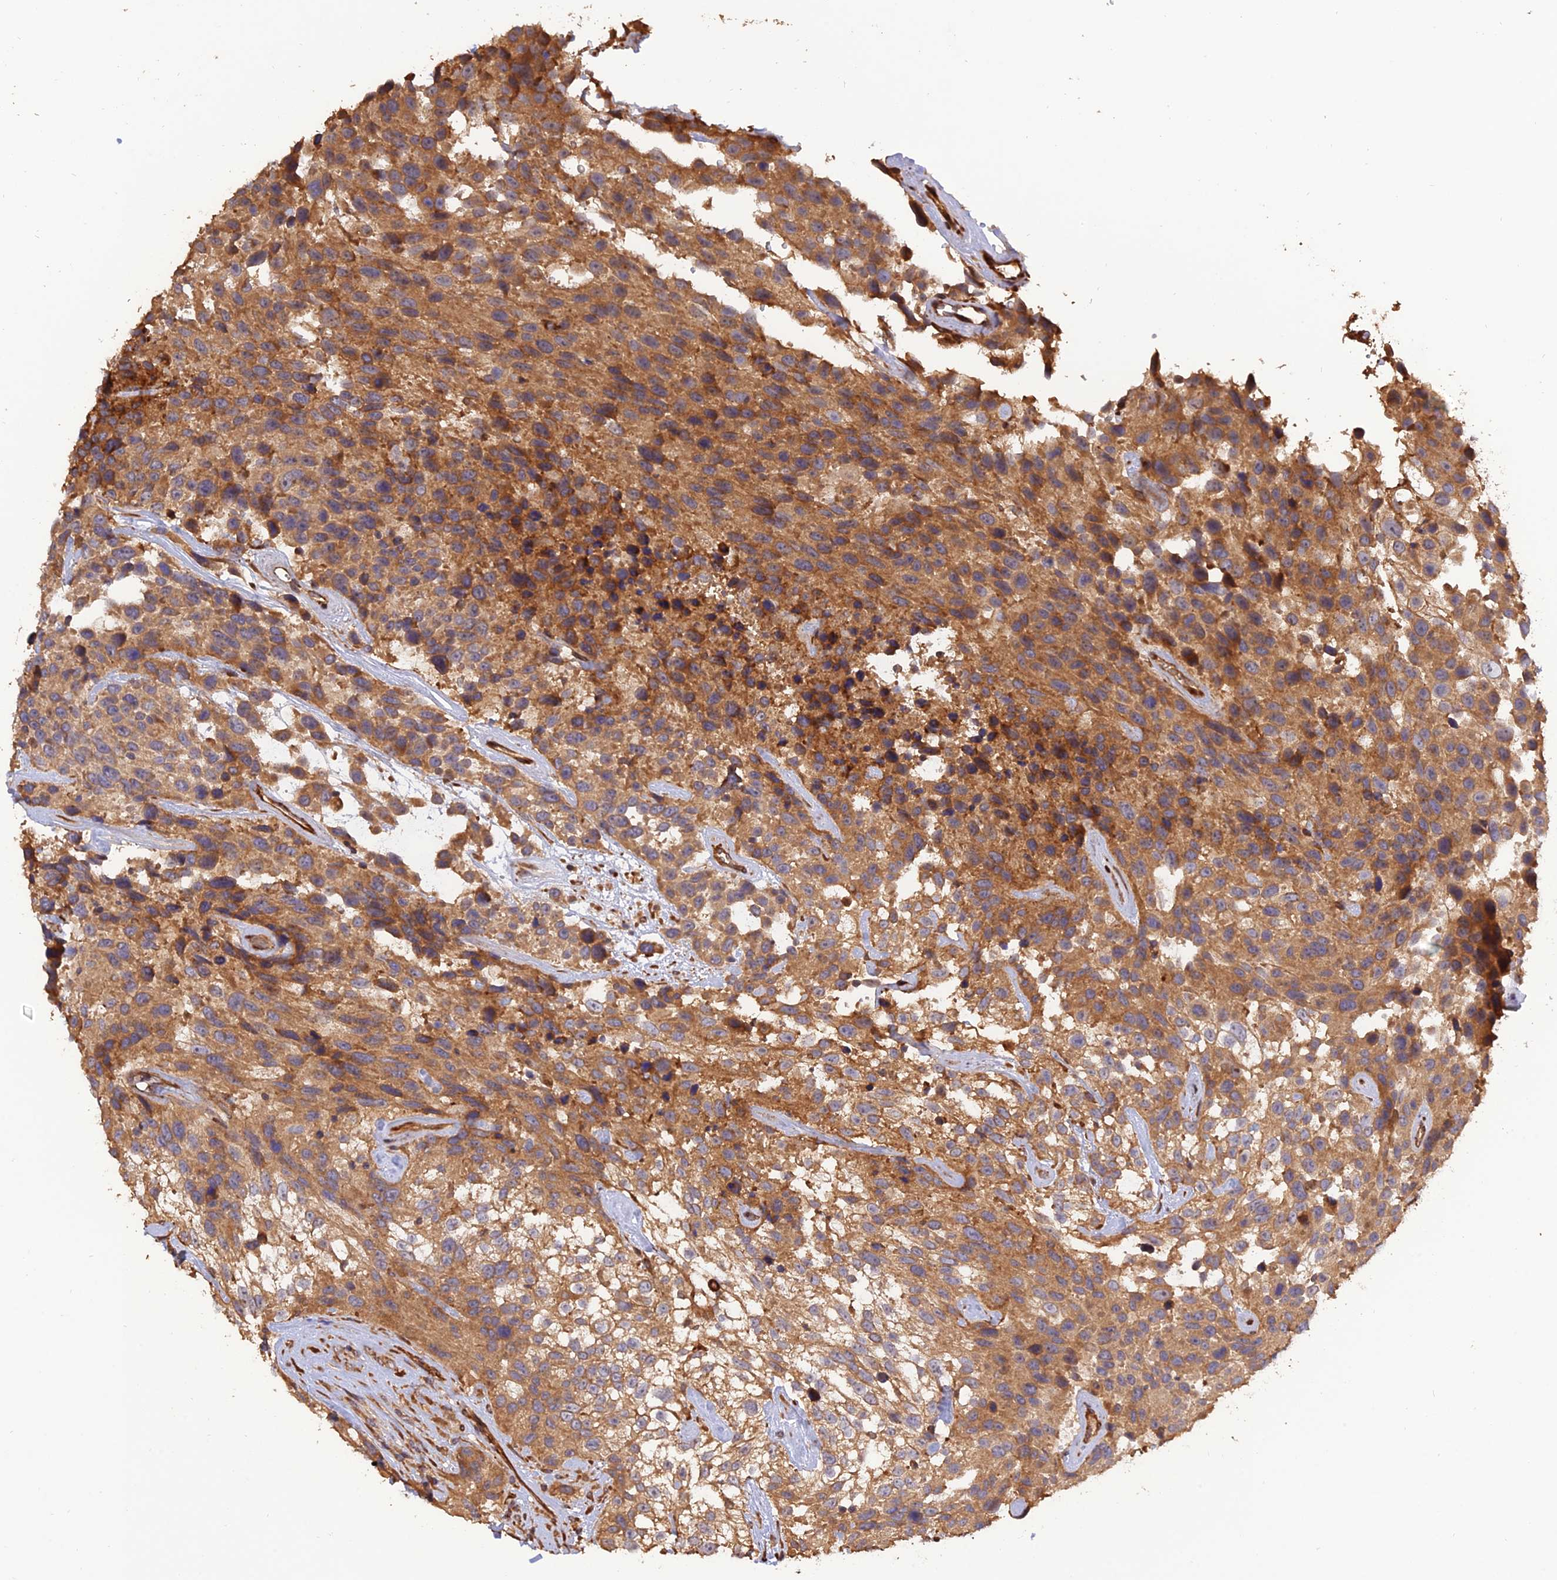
{"staining": {"intensity": "moderate", "quantity": ">75%", "location": "cytoplasmic/membranous"}, "tissue": "urothelial cancer", "cell_type": "Tumor cells", "image_type": "cancer", "snomed": [{"axis": "morphology", "description": "Urothelial carcinoma, High grade"}, {"axis": "topography", "description": "Urinary bladder"}], "caption": "Immunohistochemistry staining of urothelial cancer, which exhibits medium levels of moderate cytoplasmic/membranous positivity in approximately >75% of tumor cells indicating moderate cytoplasmic/membranous protein expression. The staining was performed using DAB (brown) for protein detection and nuclei were counterstained in hematoxylin (blue).", "gene": "CREBL2", "patient": {"sex": "female", "age": 70}}